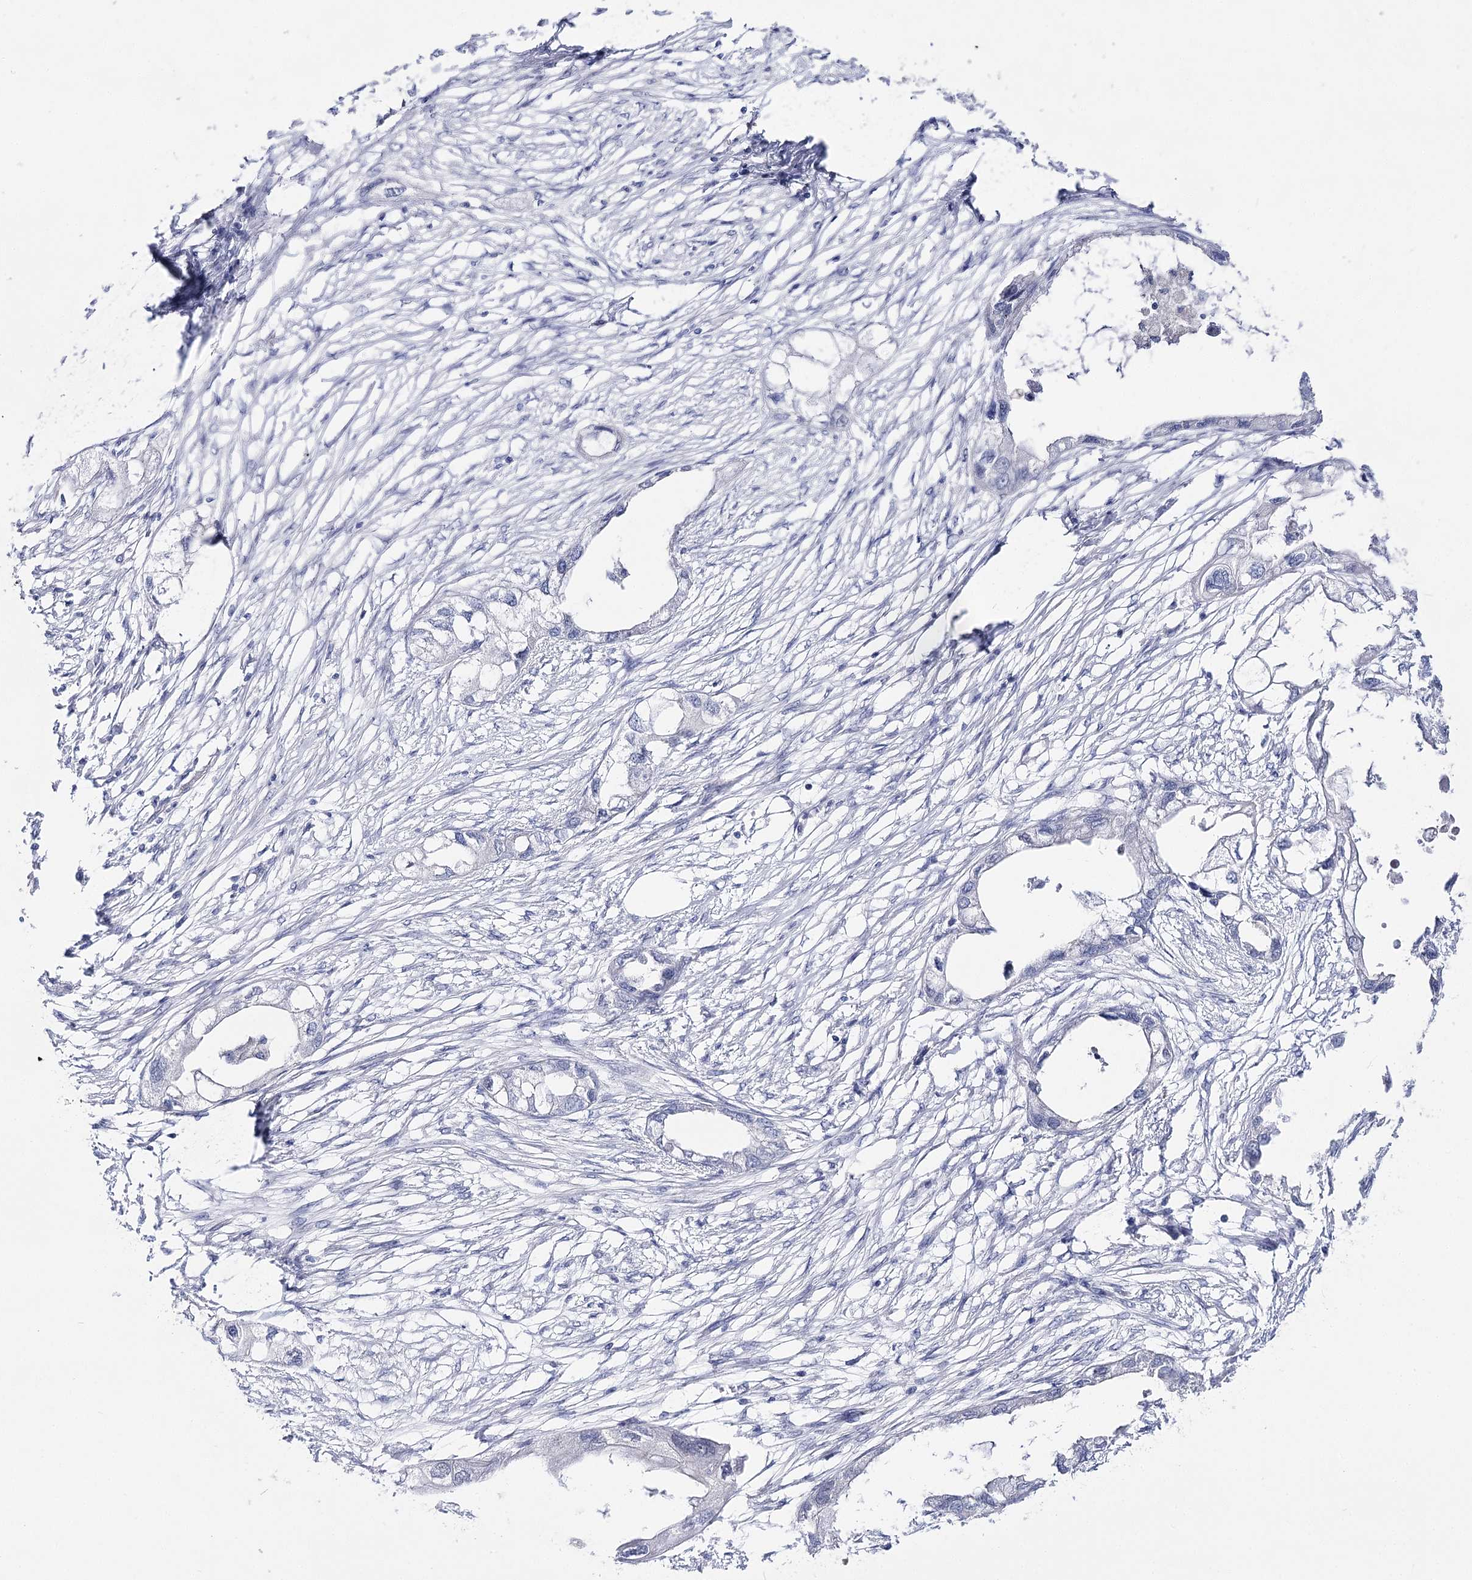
{"staining": {"intensity": "negative", "quantity": "none", "location": "none"}, "tissue": "endometrial cancer", "cell_type": "Tumor cells", "image_type": "cancer", "snomed": [{"axis": "morphology", "description": "Adenocarcinoma, NOS"}, {"axis": "morphology", "description": "Adenocarcinoma, metastatic, NOS"}, {"axis": "topography", "description": "Adipose tissue"}, {"axis": "topography", "description": "Endometrium"}], "caption": "IHC of endometrial metastatic adenocarcinoma displays no positivity in tumor cells.", "gene": "NRAP", "patient": {"sex": "female", "age": 67}}